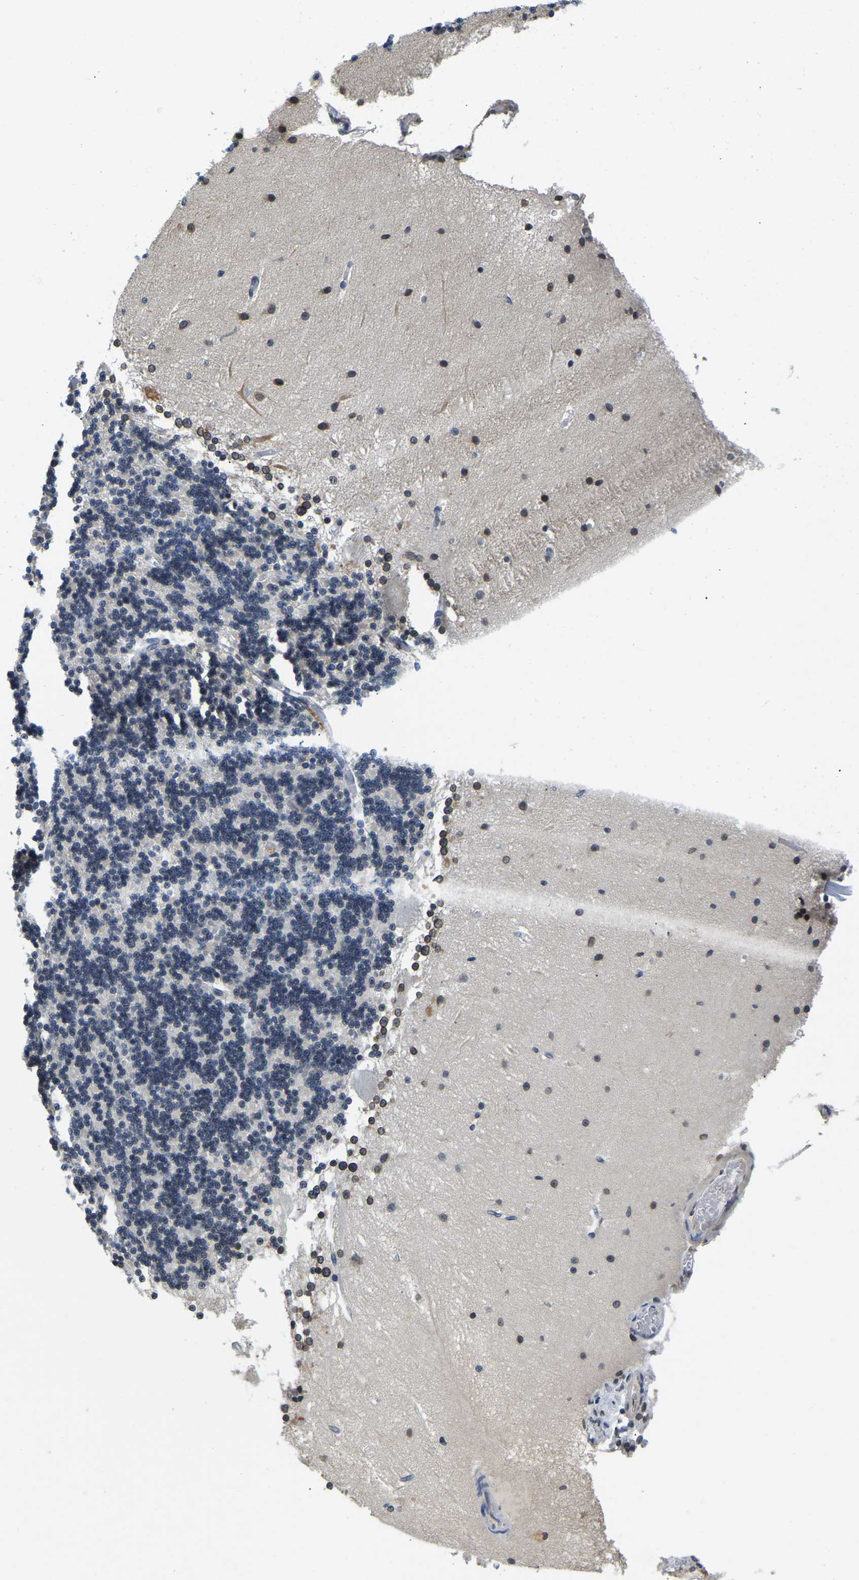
{"staining": {"intensity": "negative", "quantity": "none", "location": "none"}, "tissue": "cerebellum", "cell_type": "Cells in granular layer", "image_type": "normal", "snomed": [{"axis": "morphology", "description": "Normal tissue, NOS"}, {"axis": "topography", "description": "Cerebellum"}], "caption": "Immunohistochemistry (IHC) of benign human cerebellum demonstrates no positivity in cells in granular layer. The staining was performed using DAB (3,3'-diaminobenzidine) to visualize the protein expression in brown, while the nuclei were stained in blue with hematoxylin (Magnification: 20x).", "gene": "RANBP2", "patient": {"sex": "female", "age": 54}}